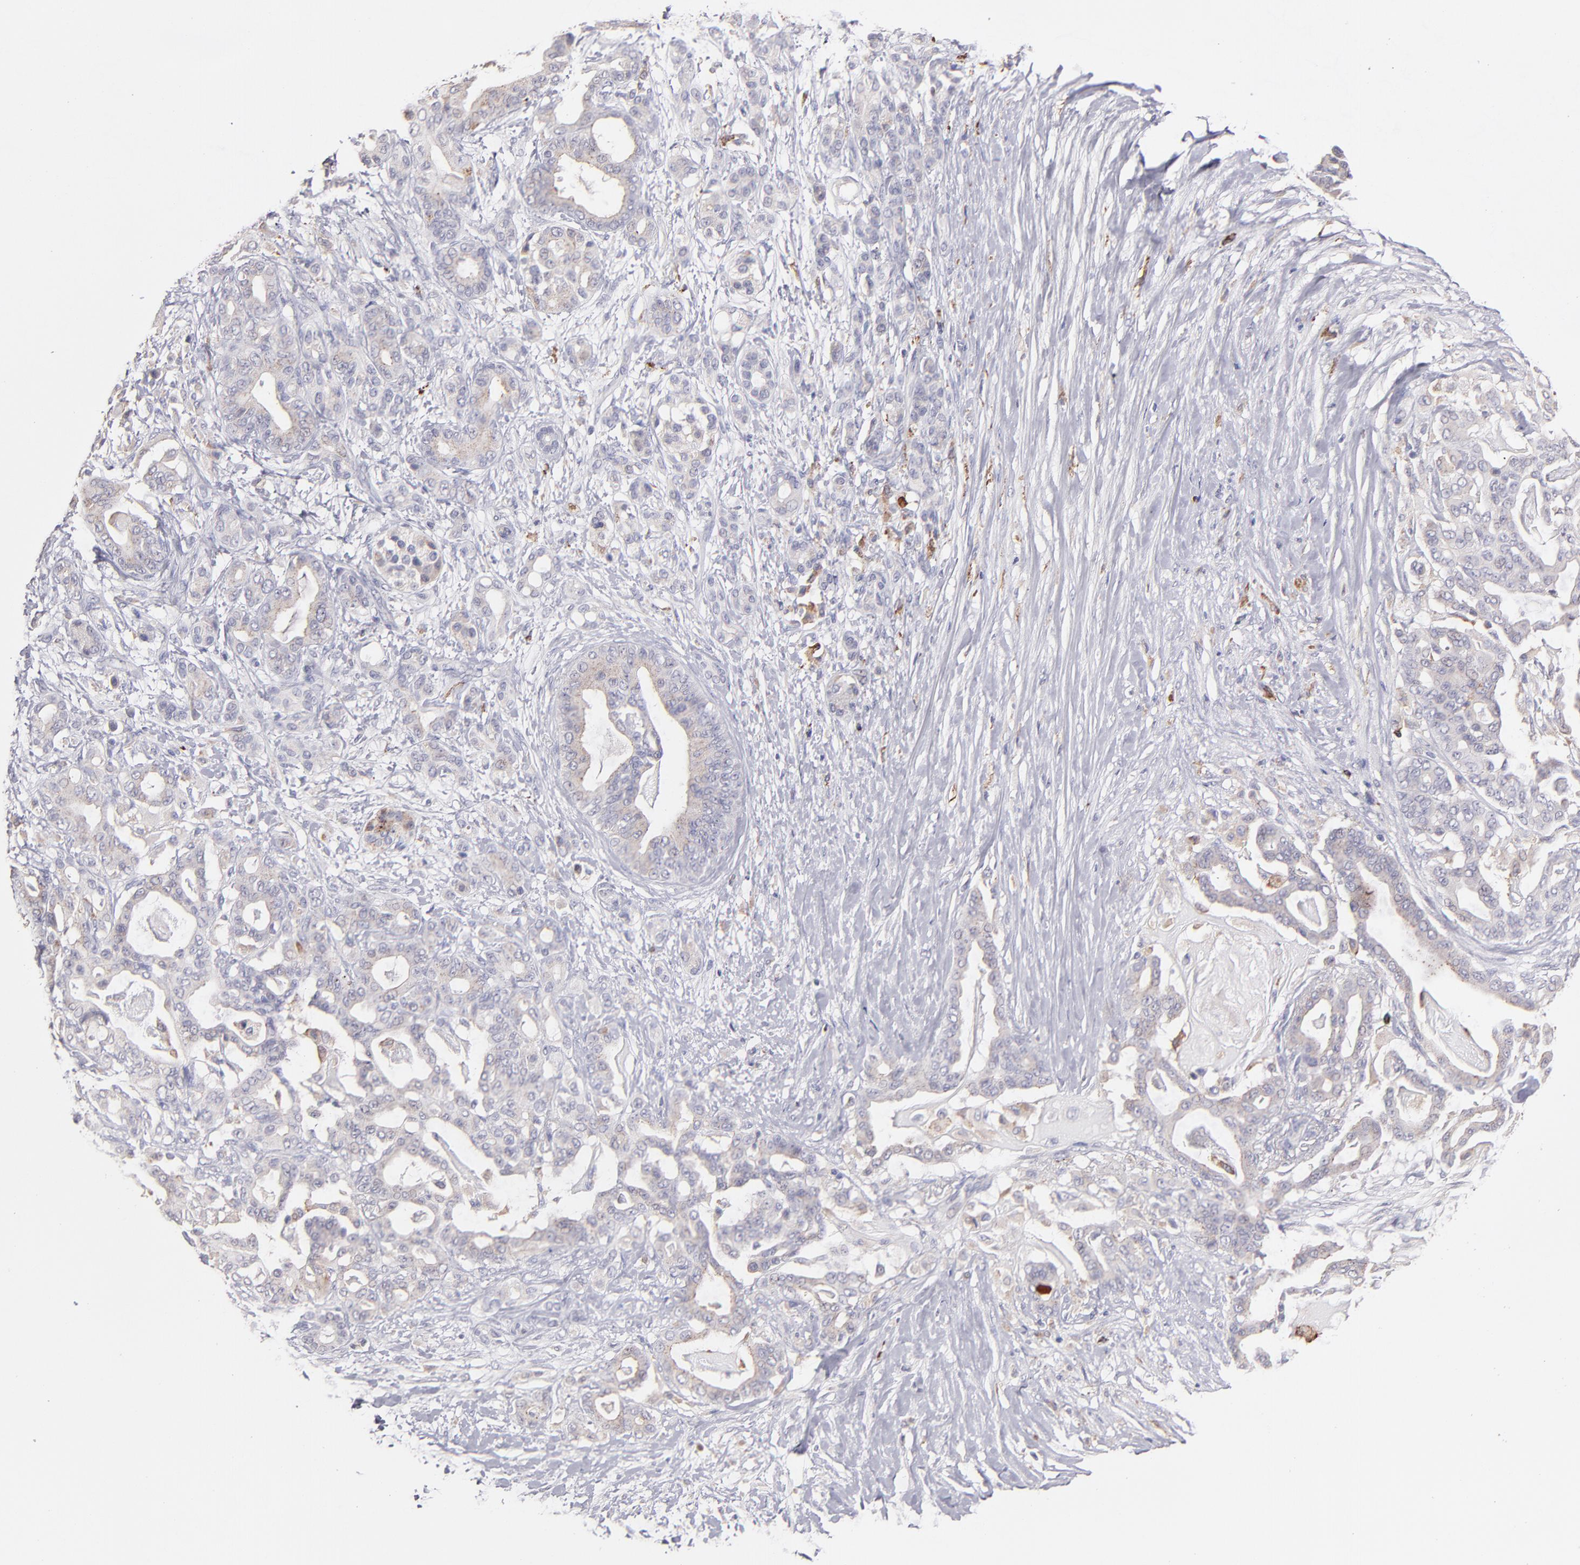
{"staining": {"intensity": "weak", "quantity": "25%-75%", "location": "cytoplasmic/membranous"}, "tissue": "pancreatic cancer", "cell_type": "Tumor cells", "image_type": "cancer", "snomed": [{"axis": "morphology", "description": "Adenocarcinoma, NOS"}, {"axis": "topography", "description": "Pancreas"}], "caption": "Tumor cells show low levels of weak cytoplasmic/membranous expression in about 25%-75% of cells in human pancreatic cancer (adenocarcinoma).", "gene": "GLDC", "patient": {"sex": "male", "age": 63}}